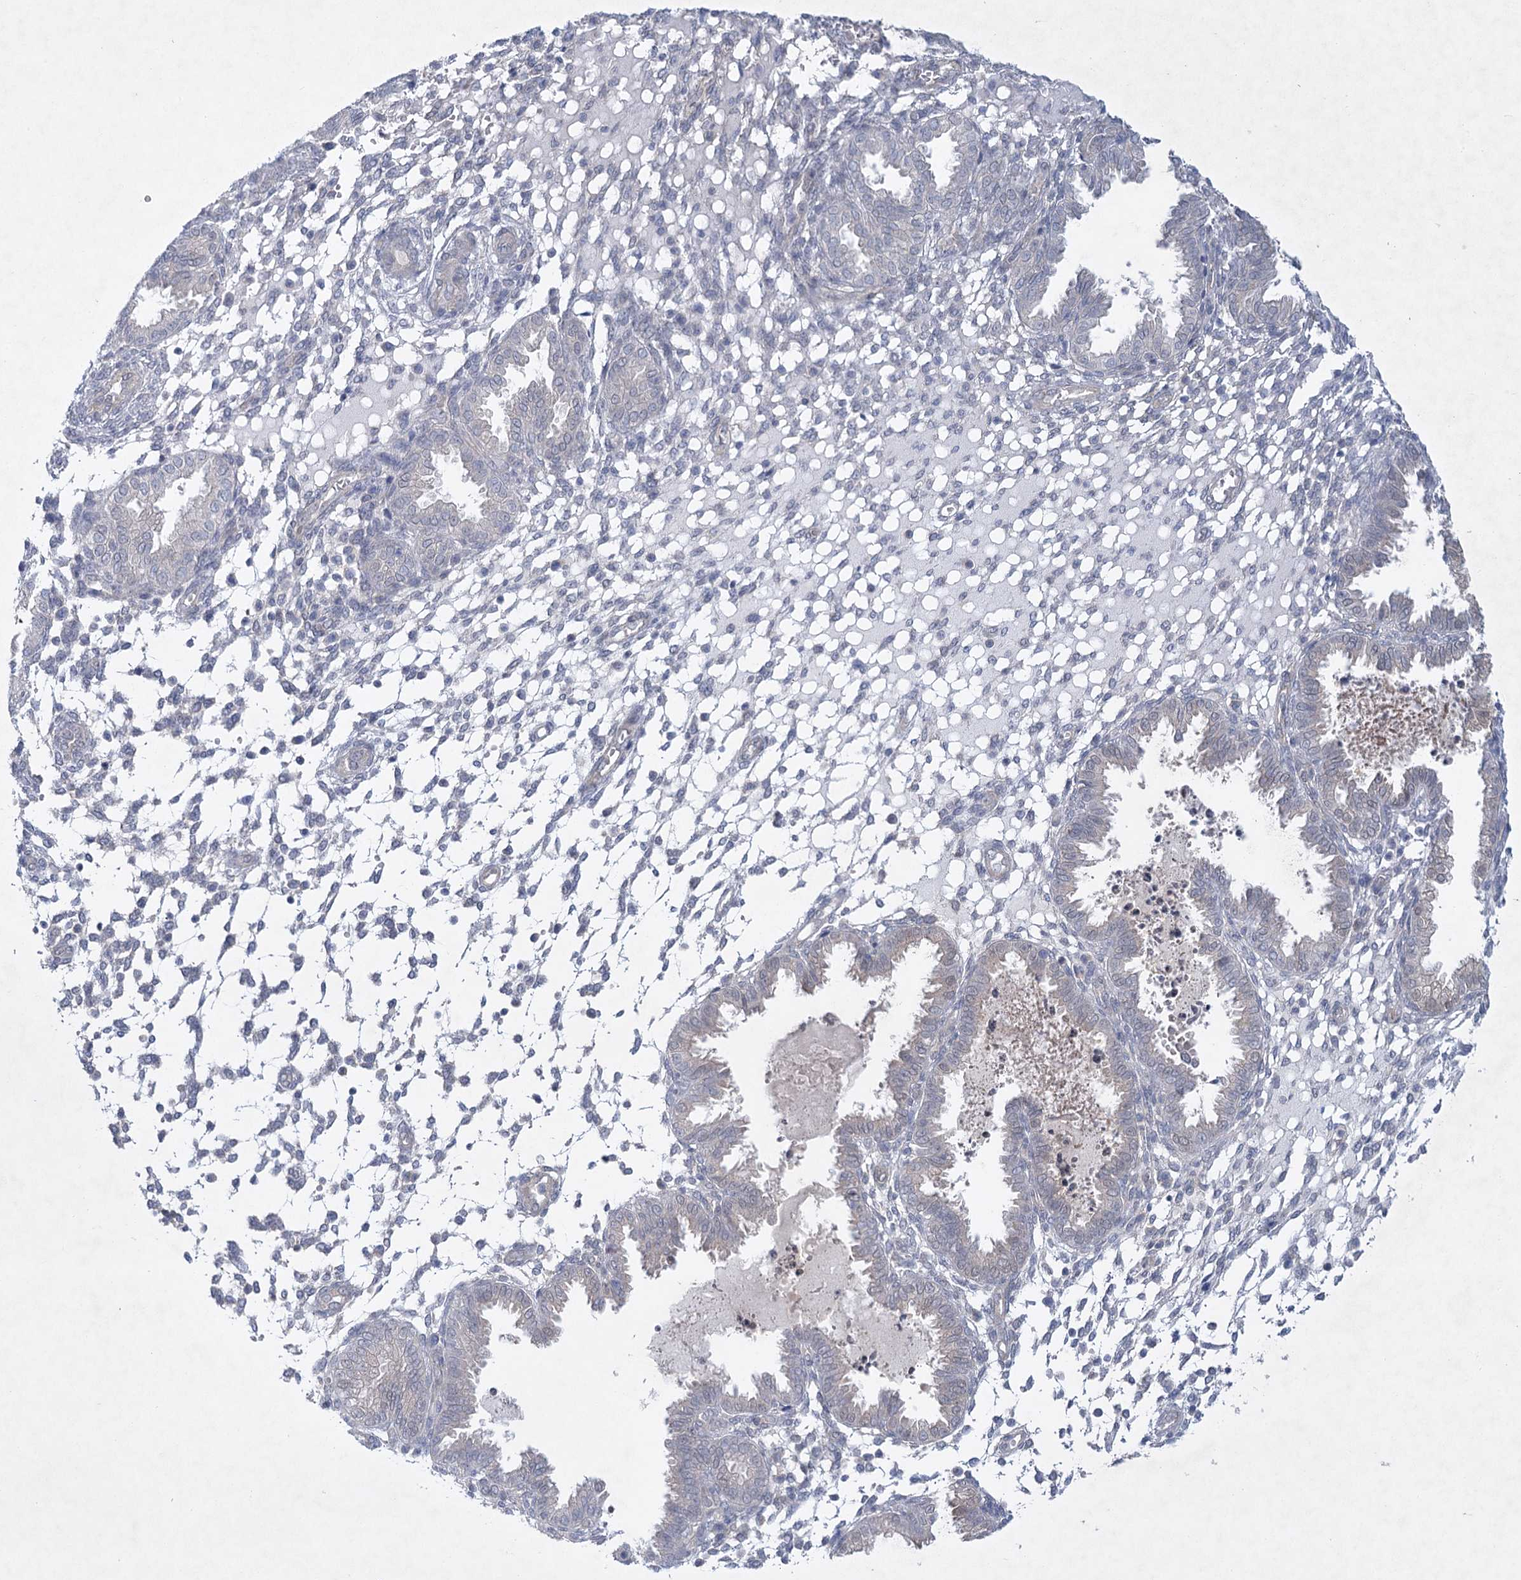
{"staining": {"intensity": "negative", "quantity": "none", "location": "none"}, "tissue": "endometrium", "cell_type": "Cells in endometrial stroma", "image_type": "normal", "snomed": [{"axis": "morphology", "description": "Normal tissue, NOS"}, {"axis": "topography", "description": "Endometrium"}], "caption": "An image of human endometrium is negative for staining in cells in endometrial stroma. (Stains: DAB IHC with hematoxylin counter stain, Microscopy: brightfield microscopy at high magnification).", "gene": "AAMDC", "patient": {"sex": "female", "age": 33}}